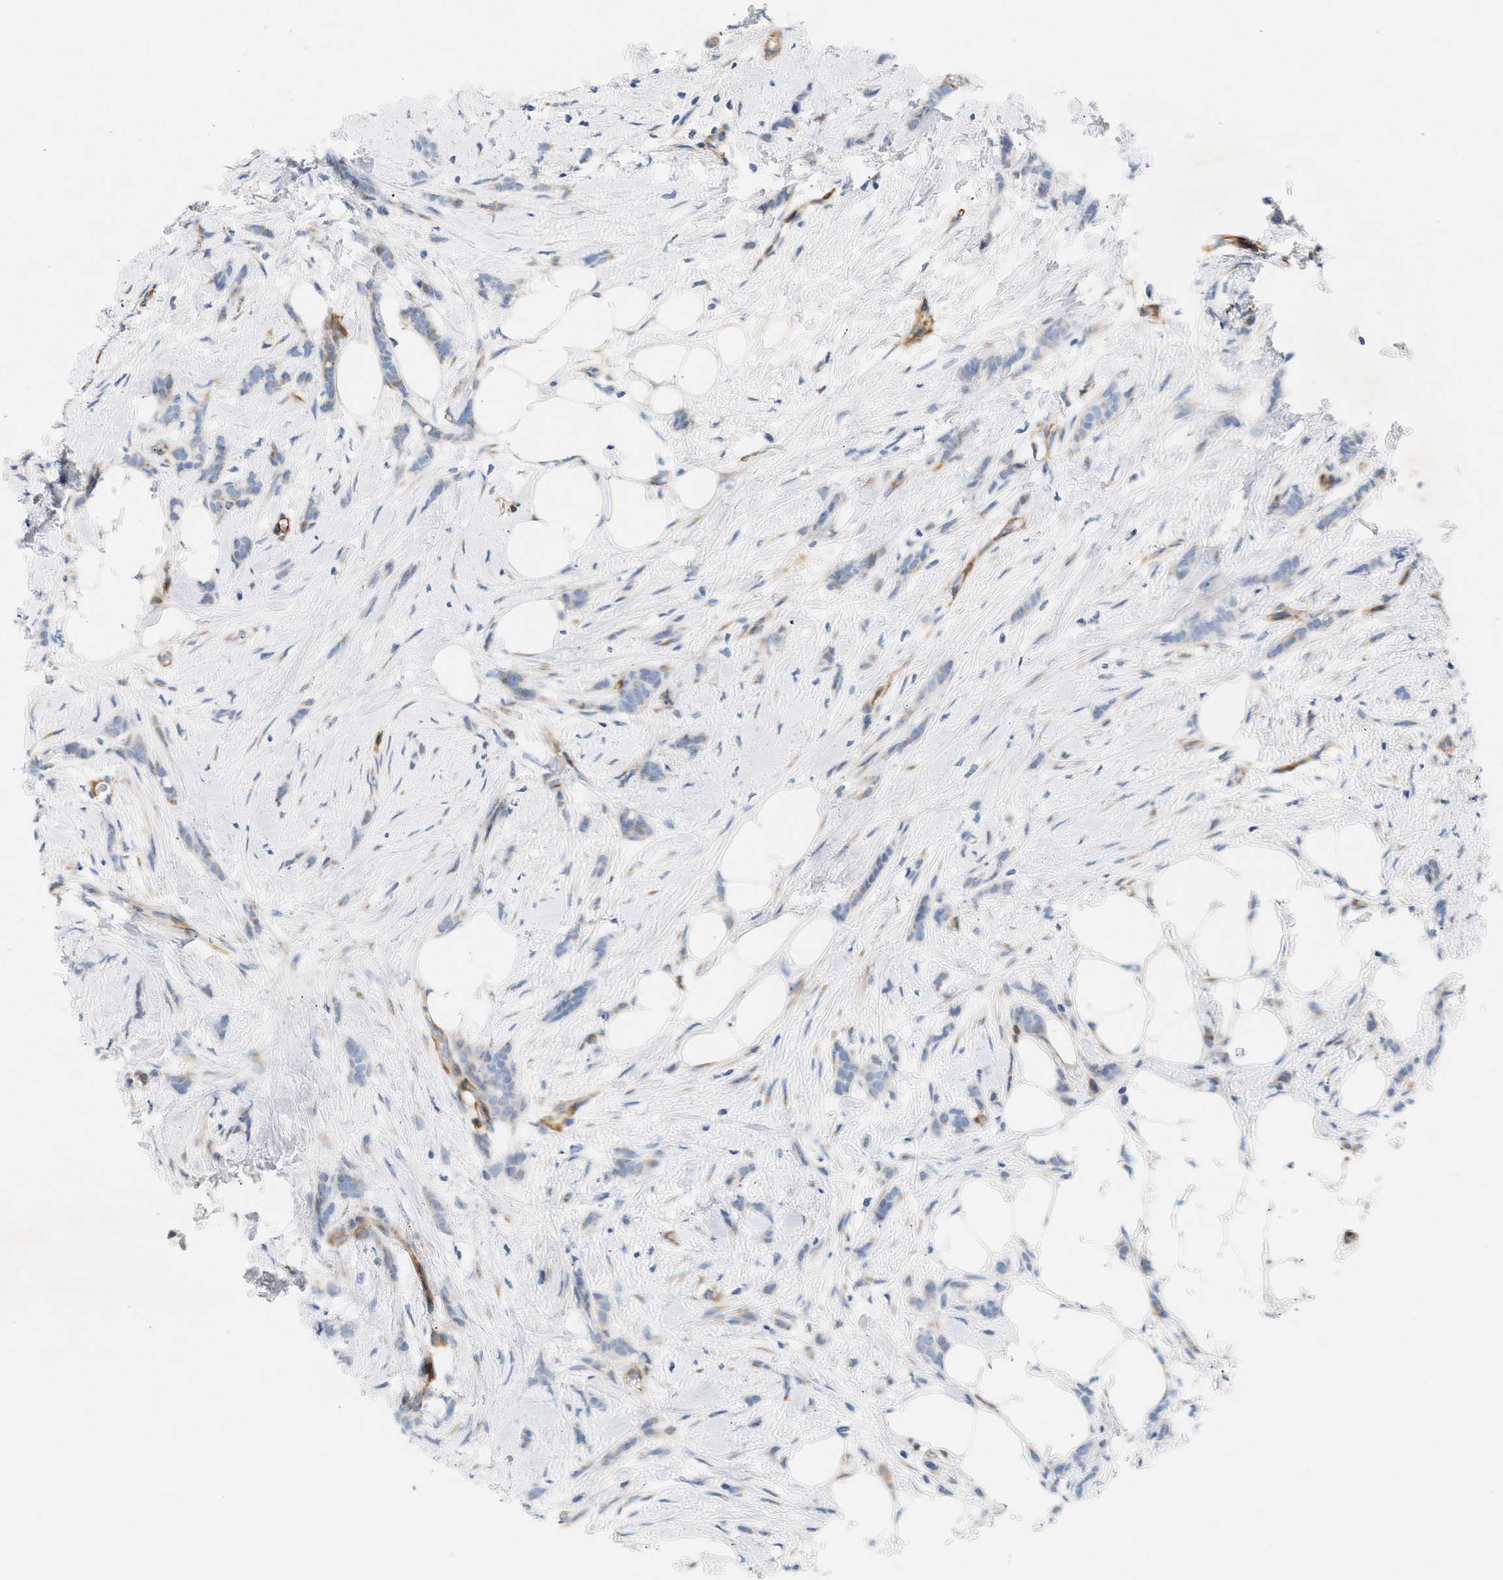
{"staining": {"intensity": "negative", "quantity": "none", "location": "none"}, "tissue": "breast cancer", "cell_type": "Tumor cells", "image_type": "cancer", "snomed": [{"axis": "morphology", "description": "Lobular carcinoma, in situ"}, {"axis": "morphology", "description": "Lobular carcinoma"}, {"axis": "topography", "description": "Breast"}], "caption": "Tumor cells show no significant positivity in breast cancer (lobular carcinoma).", "gene": "SLC30A7", "patient": {"sex": "female", "age": 41}}